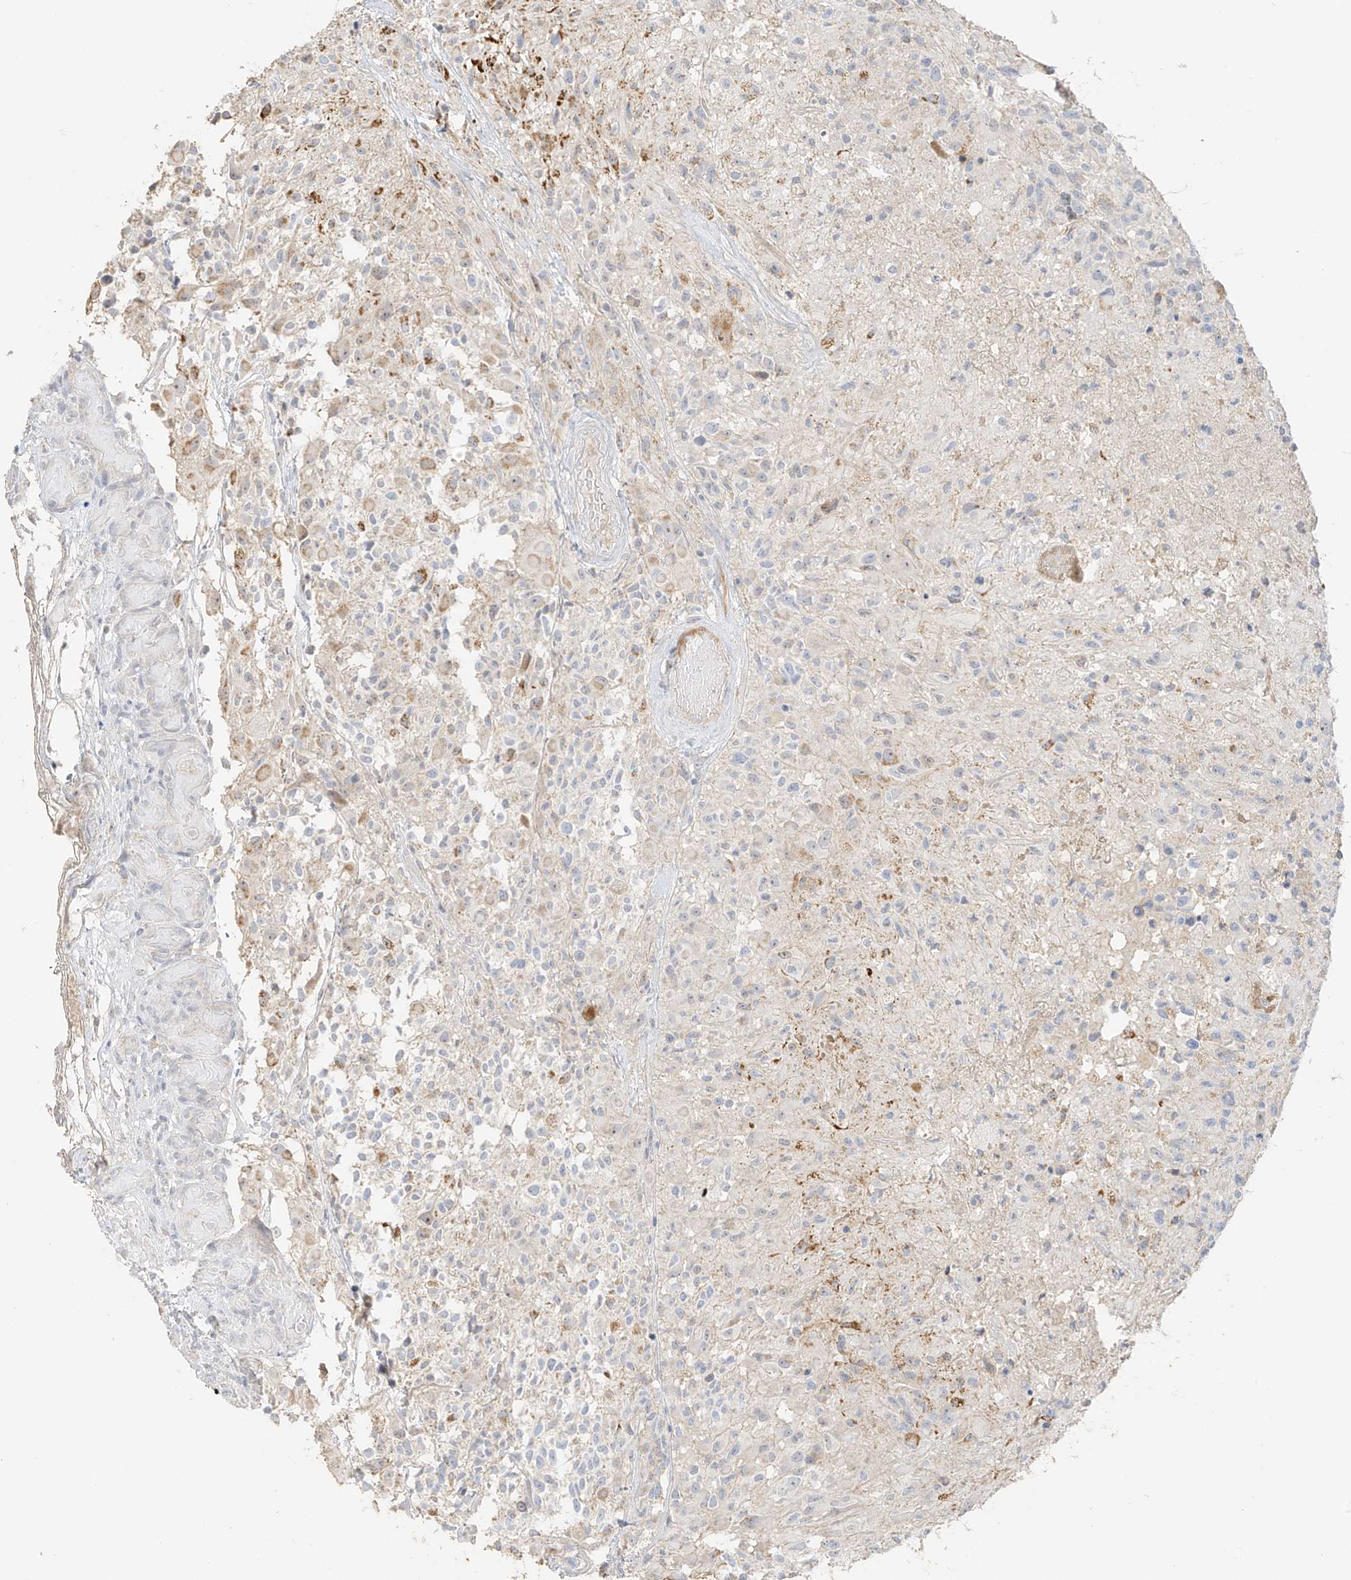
{"staining": {"intensity": "negative", "quantity": "none", "location": "none"}, "tissue": "glioma", "cell_type": "Tumor cells", "image_type": "cancer", "snomed": [{"axis": "morphology", "description": "Glioma, malignant, High grade"}, {"axis": "morphology", "description": "Glioblastoma, NOS"}, {"axis": "topography", "description": "Brain"}], "caption": "DAB (3,3'-diaminobenzidine) immunohistochemical staining of human glioma displays no significant positivity in tumor cells.", "gene": "ZBTB41", "patient": {"sex": "male", "age": 60}}